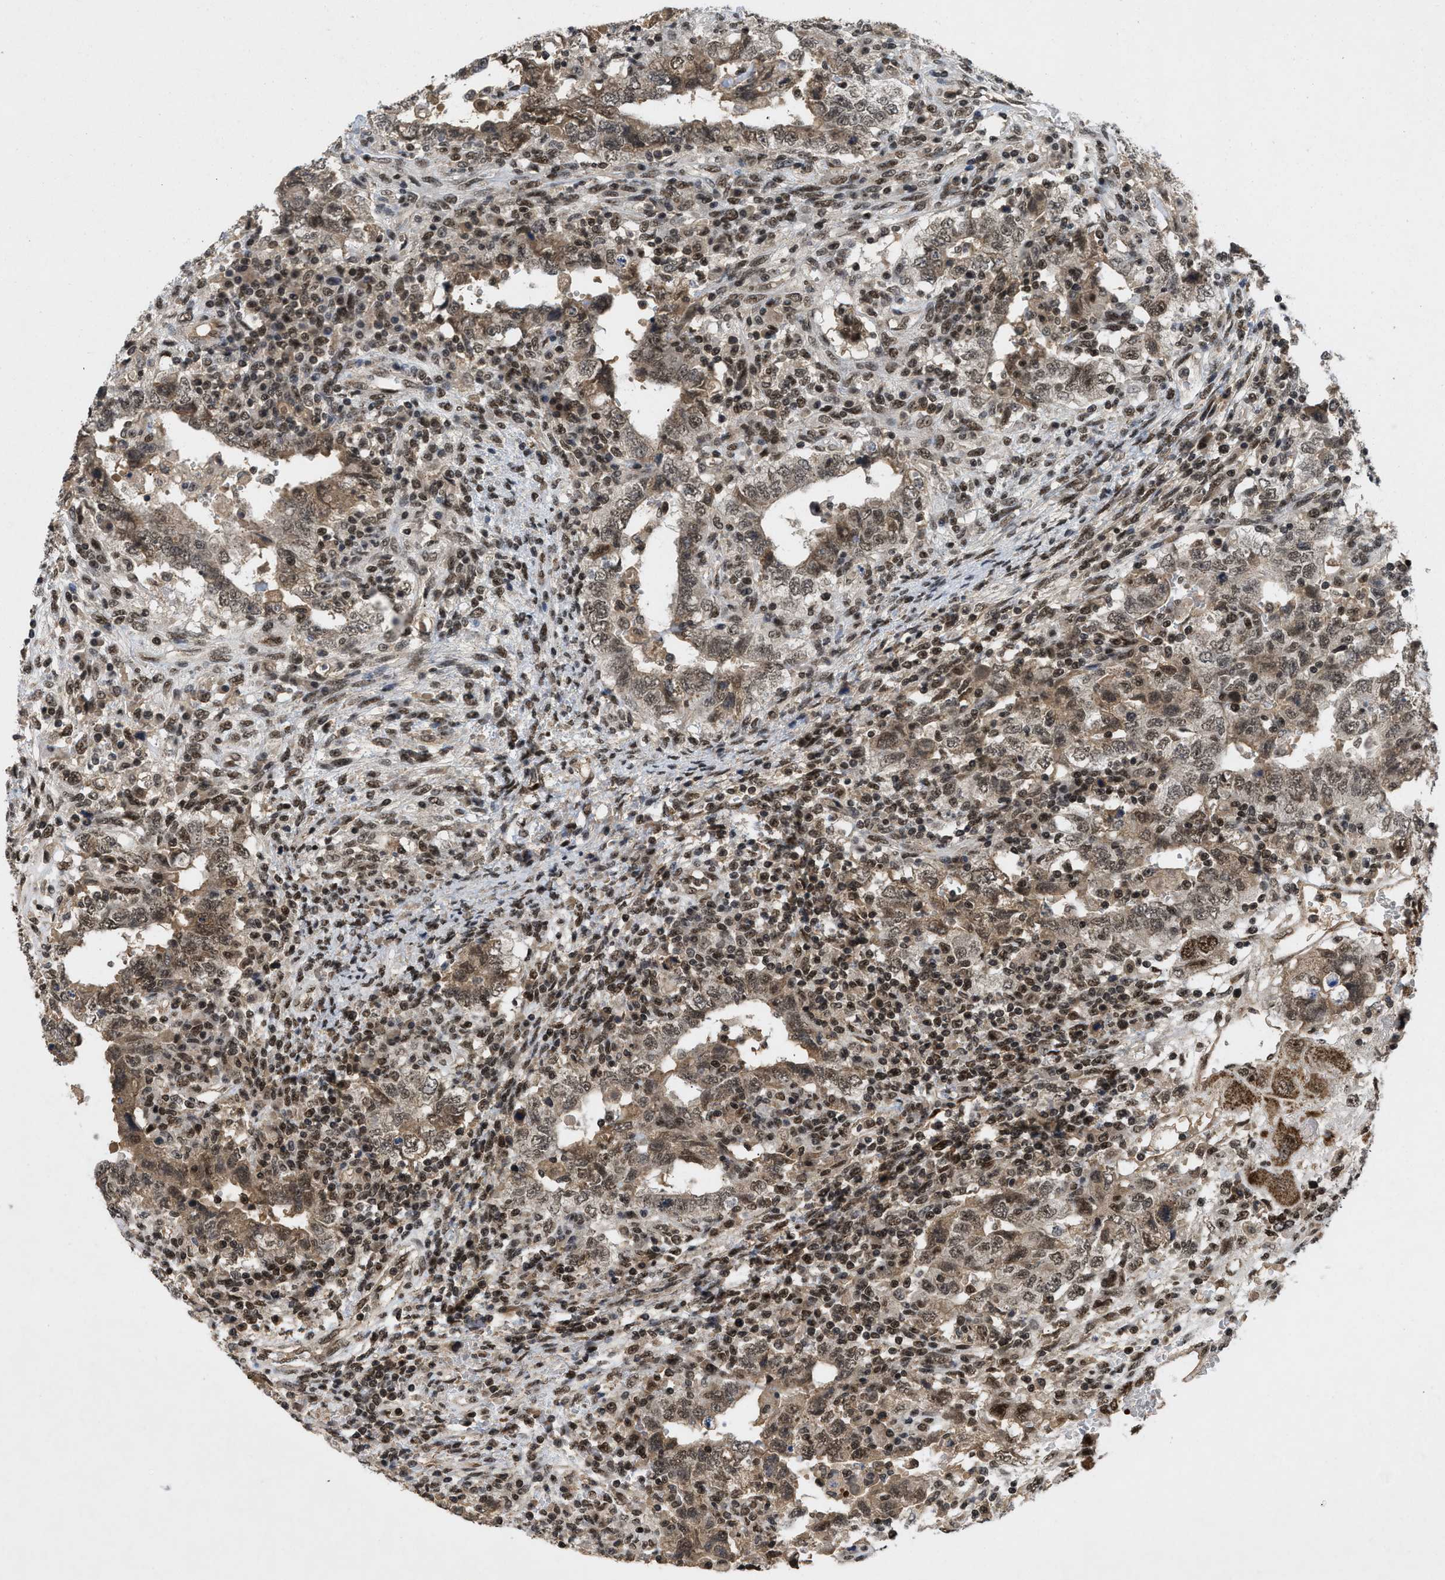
{"staining": {"intensity": "moderate", "quantity": ">75%", "location": "cytoplasmic/membranous,nuclear"}, "tissue": "testis cancer", "cell_type": "Tumor cells", "image_type": "cancer", "snomed": [{"axis": "morphology", "description": "Carcinoma, Embryonal, NOS"}, {"axis": "topography", "description": "Testis"}], "caption": "Protein analysis of testis cancer tissue demonstrates moderate cytoplasmic/membranous and nuclear positivity in about >75% of tumor cells.", "gene": "ZNF346", "patient": {"sex": "male", "age": 26}}